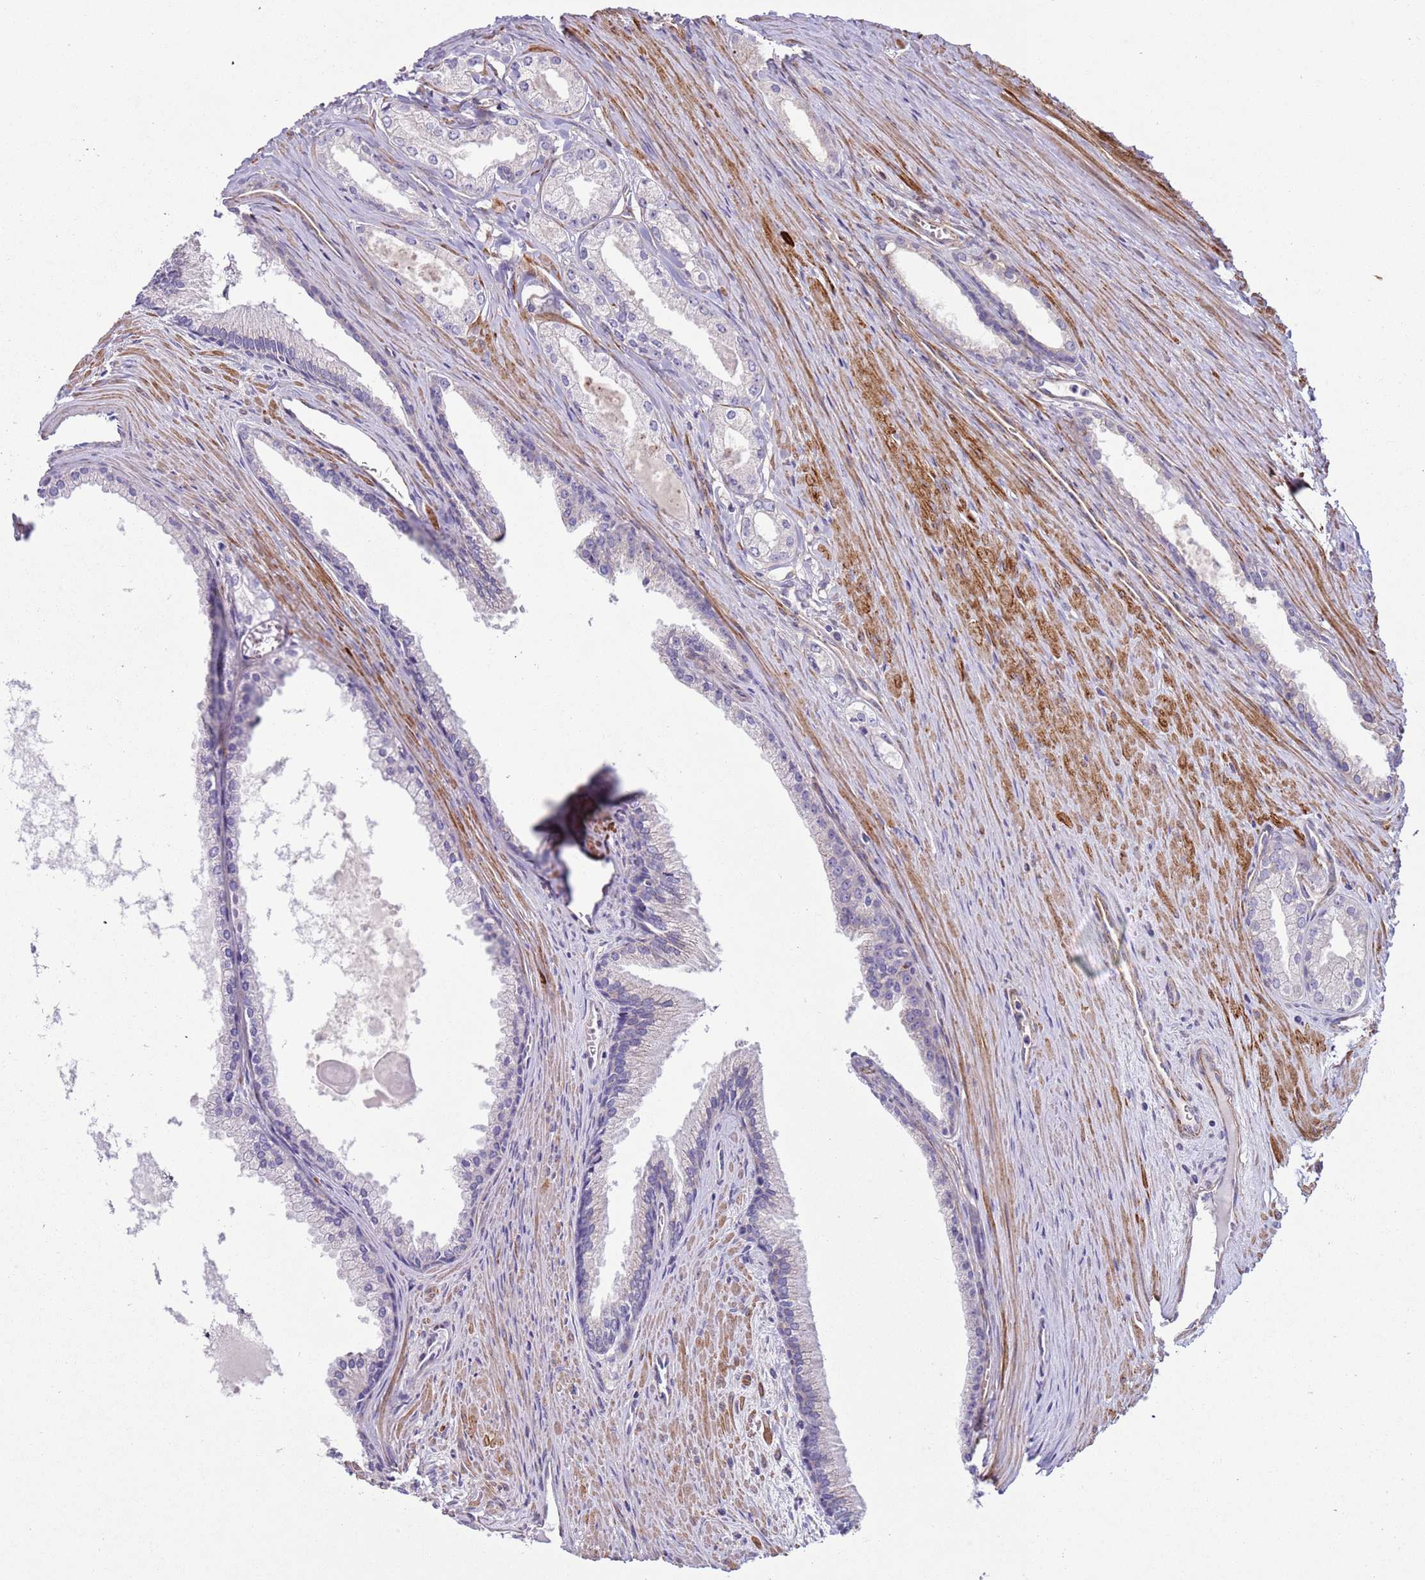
{"staining": {"intensity": "negative", "quantity": "none", "location": "none"}, "tissue": "prostate cancer", "cell_type": "Tumor cells", "image_type": "cancer", "snomed": [{"axis": "morphology", "description": "Adenocarcinoma, High grade"}, {"axis": "topography", "description": "Prostate"}], "caption": "Tumor cells show no significant positivity in adenocarcinoma (high-grade) (prostate). The staining is performed using DAB (3,3'-diaminobenzidine) brown chromogen with nuclei counter-stained in using hematoxylin.", "gene": "HEATR1", "patient": {"sex": "male", "age": 68}}